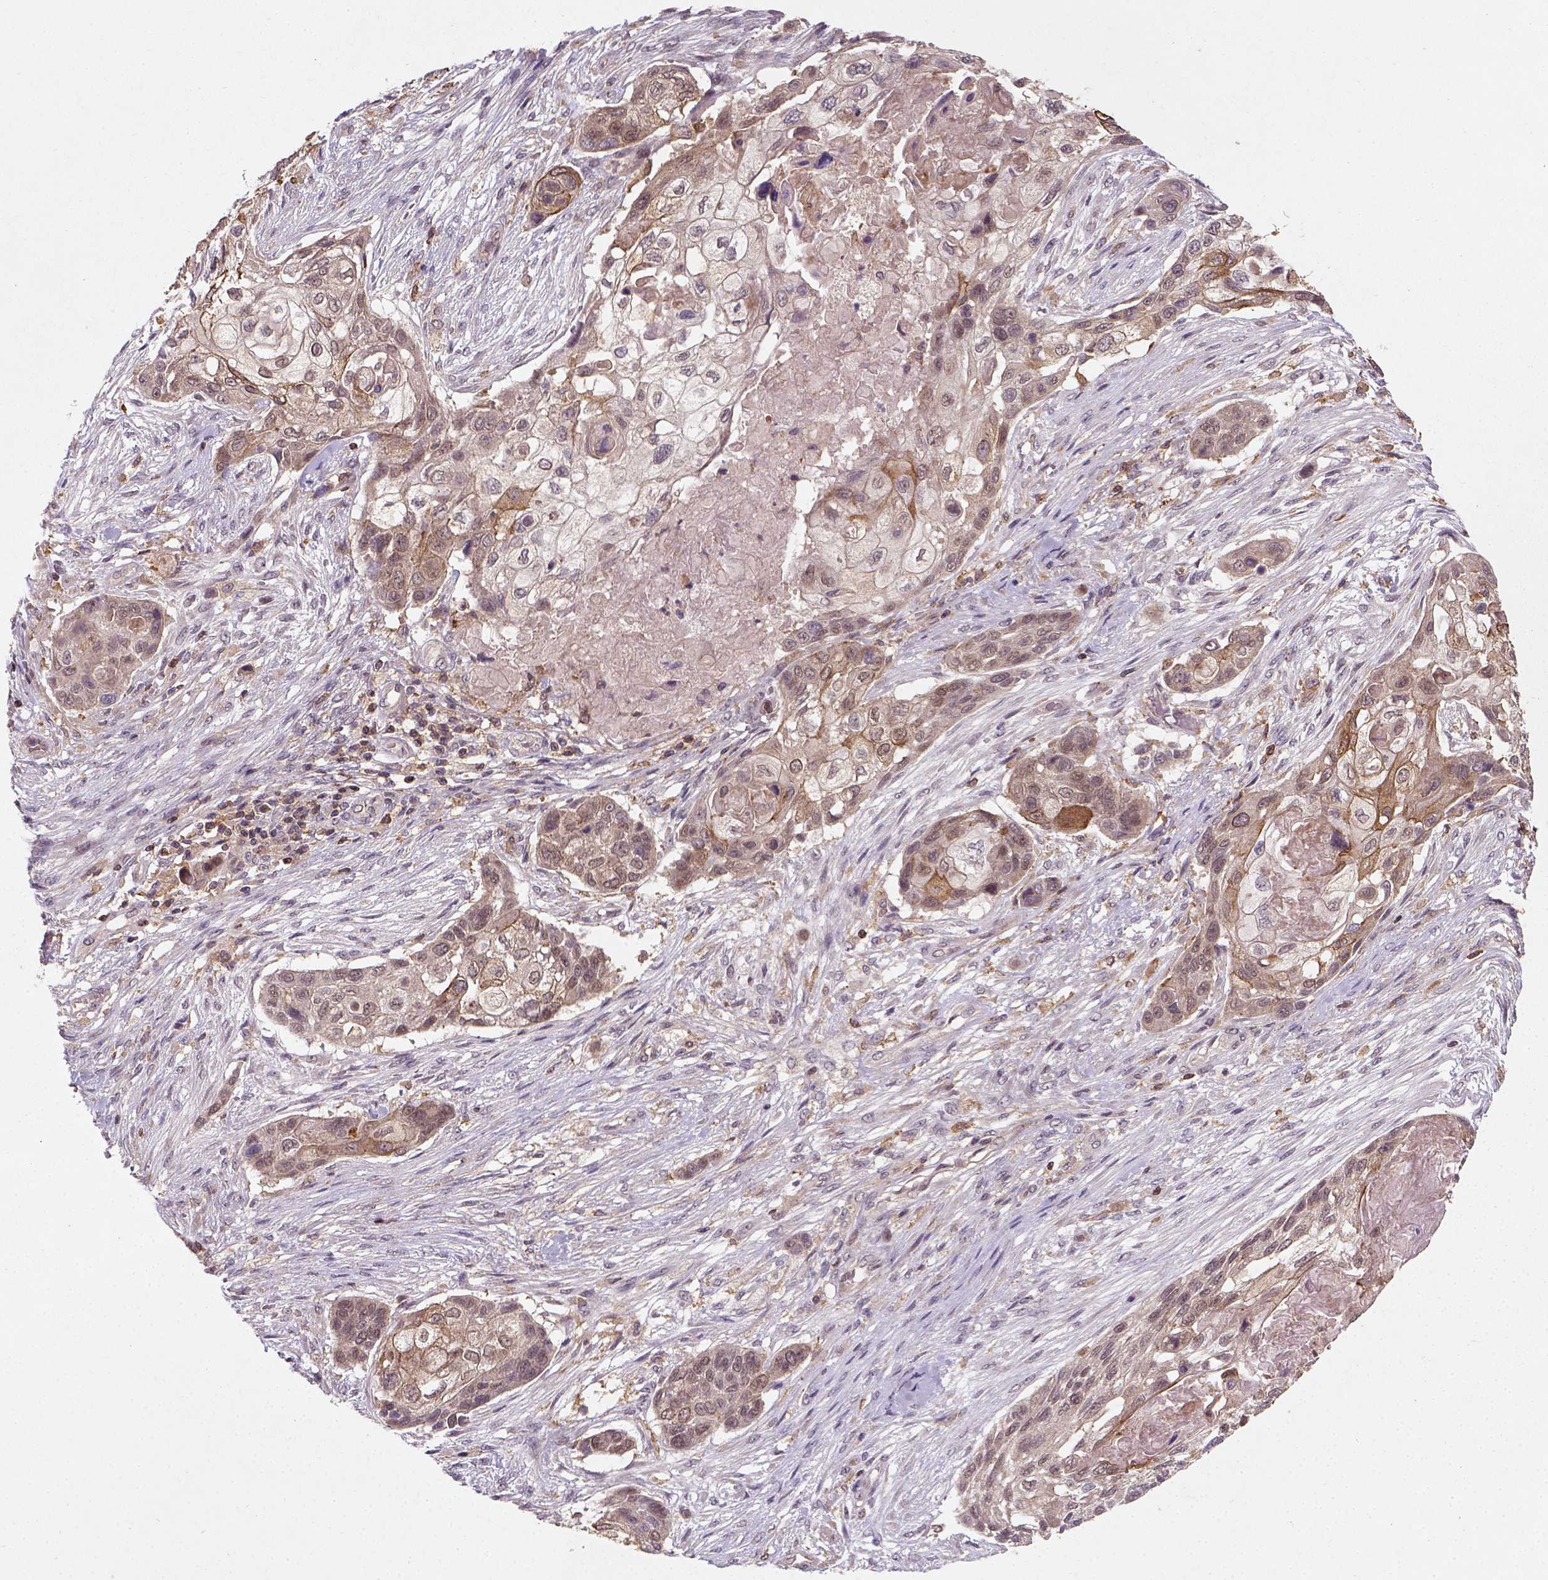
{"staining": {"intensity": "moderate", "quantity": ">75%", "location": "cytoplasmic/membranous,nuclear"}, "tissue": "lung cancer", "cell_type": "Tumor cells", "image_type": "cancer", "snomed": [{"axis": "morphology", "description": "Squamous cell carcinoma, NOS"}, {"axis": "topography", "description": "Lung"}], "caption": "Lung cancer (squamous cell carcinoma) was stained to show a protein in brown. There is medium levels of moderate cytoplasmic/membranous and nuclear staining in approximately >75% of tumor cells. (IHC, brightfield microscopy, high magnification).", "gene": "CAMKK1", "patient": {"sex": "male", "age": 69}}